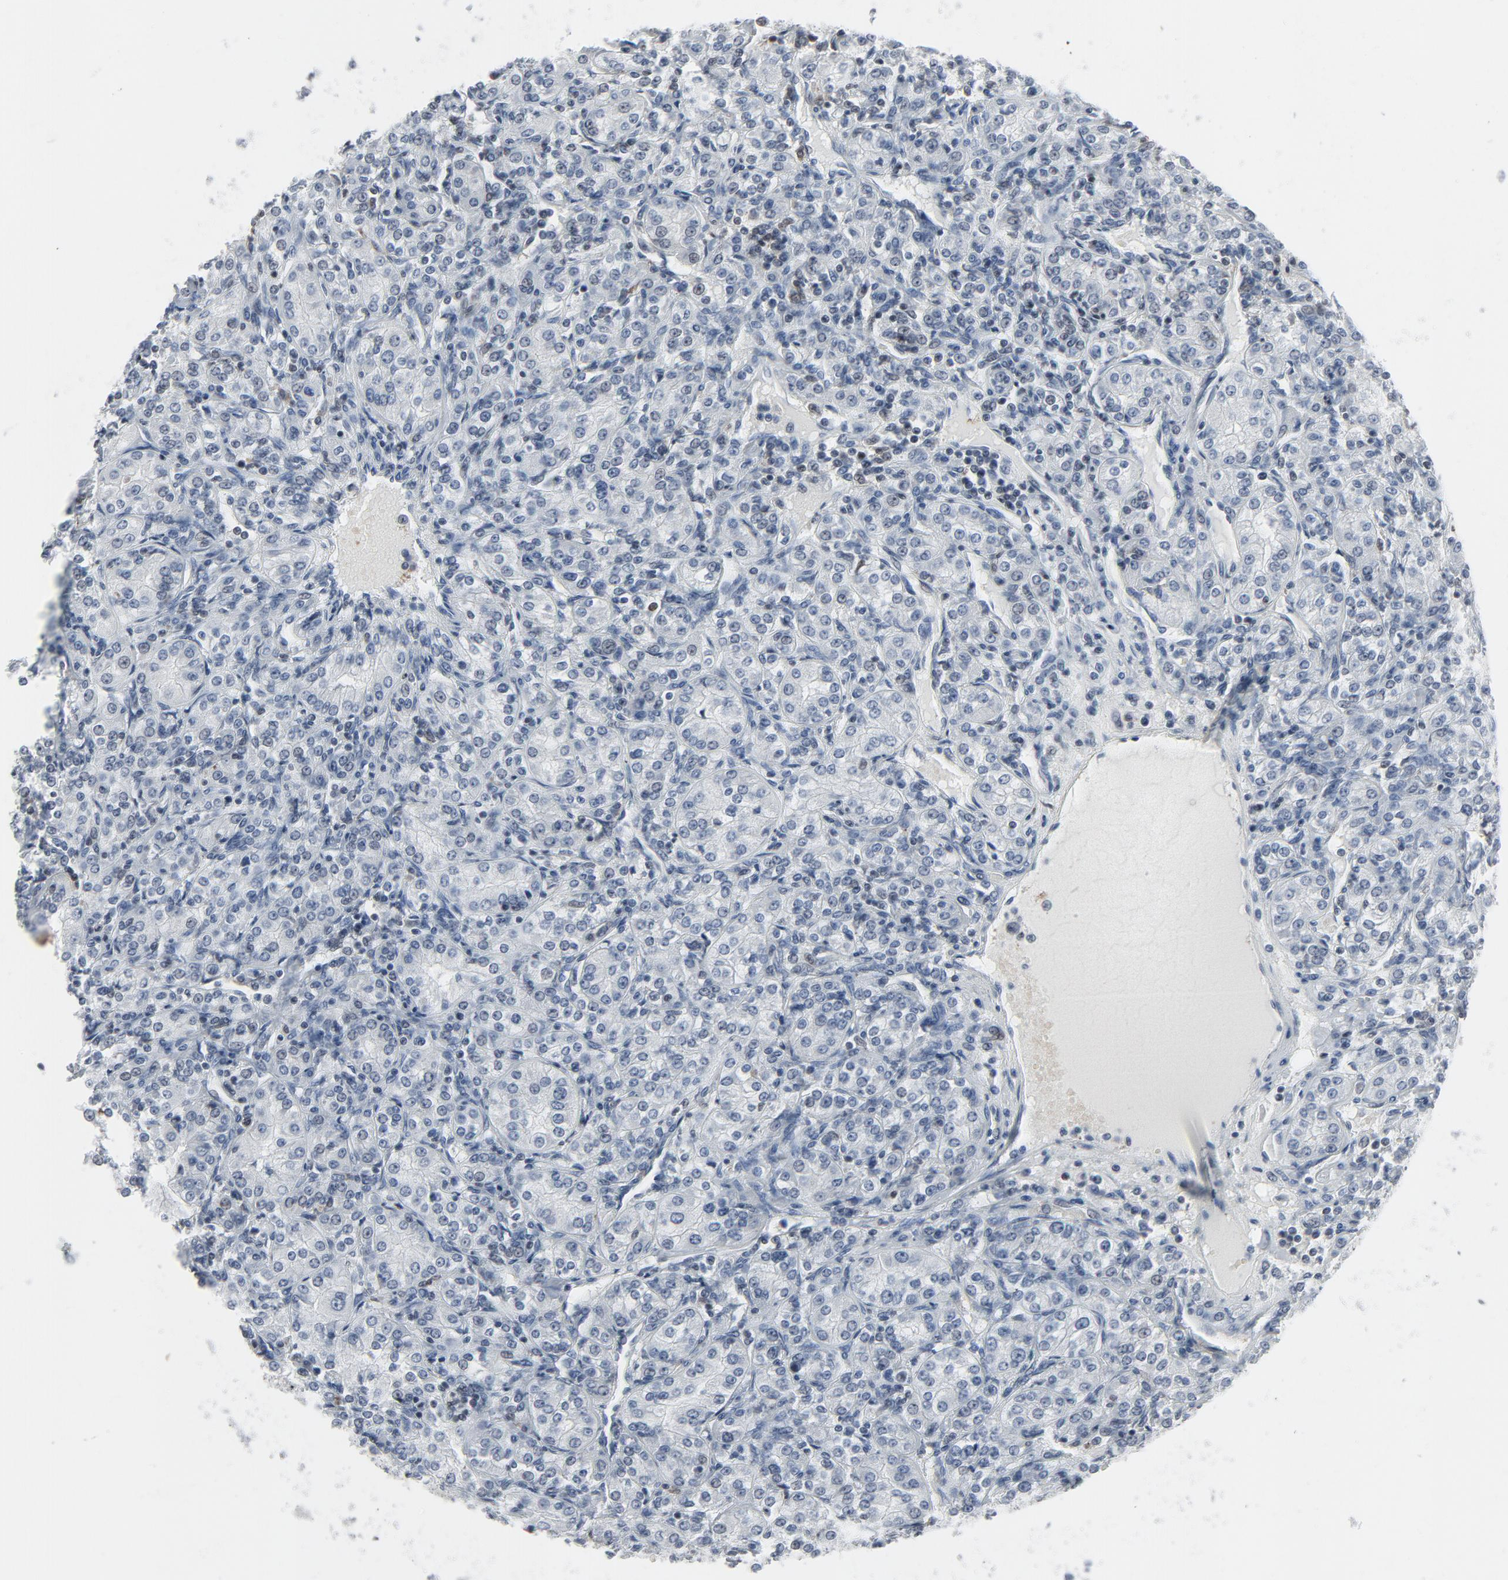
{"staining": {"intensity": "negative", "quantity": "none", "location": "none"}, "tissue": "renal cancer", "cell_type": "Tumor cells", "image_type": "cancer", "snomed": [{"axis": "morphology", "description": "Adenocarcinoma, NOS"}, {"axis": "topography", "description": "Kidney"}], "caption": "The immunohistochemistry (IHC) histopathology image has no significant positivity in tumor cells of adenocarcinoma (renal) tissue.", "gene": "STAT5A", "patient": {"sex": "male", "age": 77}}